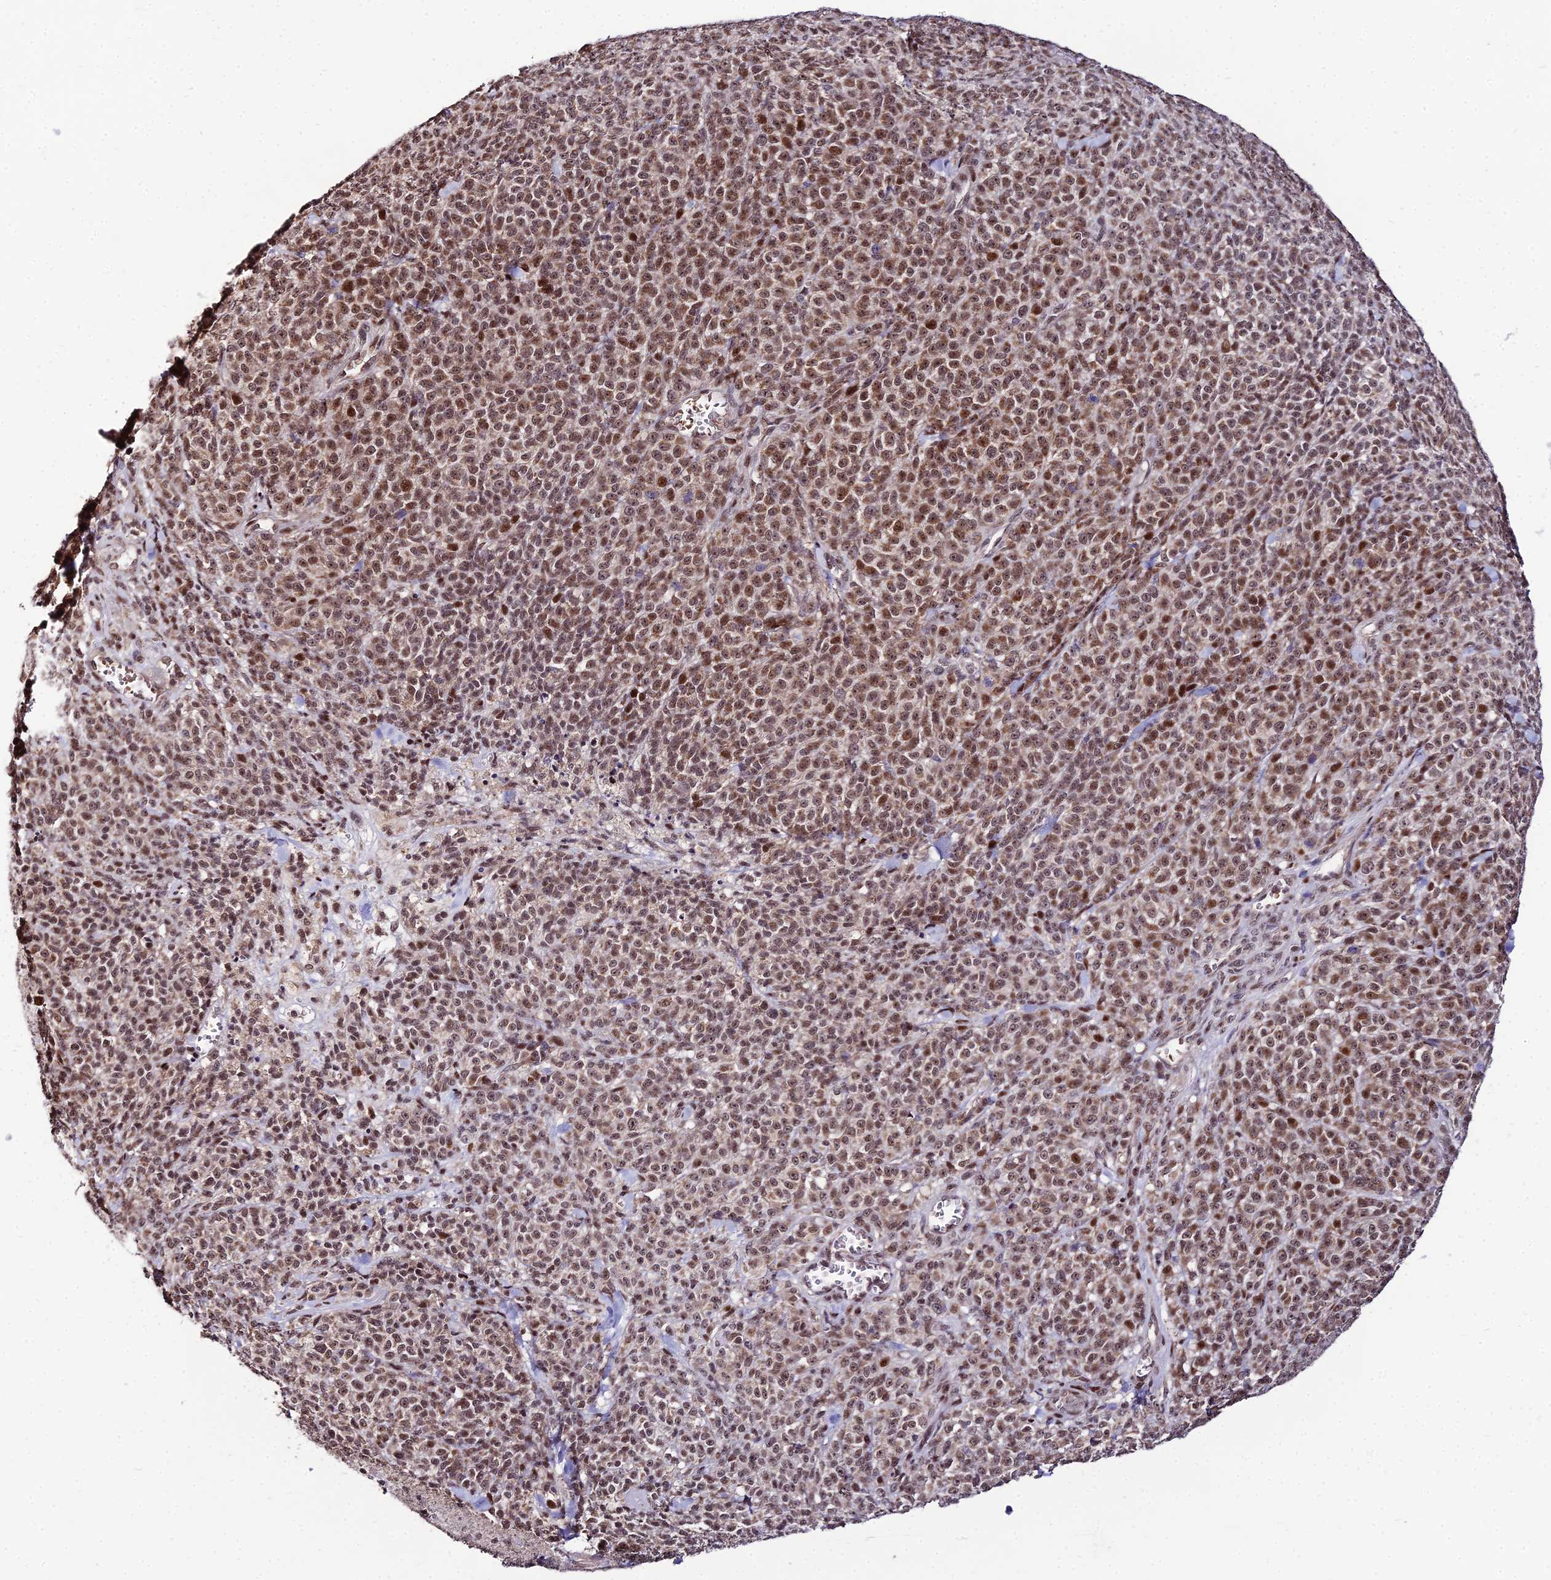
{"staining": {"intensity": "moderate", "quantity": ">75%", "location": "nuclear"}, "tissue": "melanoma", "cell_type": "Tumor cells", "image_type": "cancer", "snomed": [{"axis": "morphology", "description": "Normal tissue, NOS"}, {"axis": "morphology", "description": "Malignant melanoma, NOS"}, {"axis": "topography", "description": "Skin"}], "caption": "Human melanoma stained with a protein marker exhibits moderate staining in tumor cells.", "gene": "CIB3", "patient": {"sex": "female", "age": 34}}